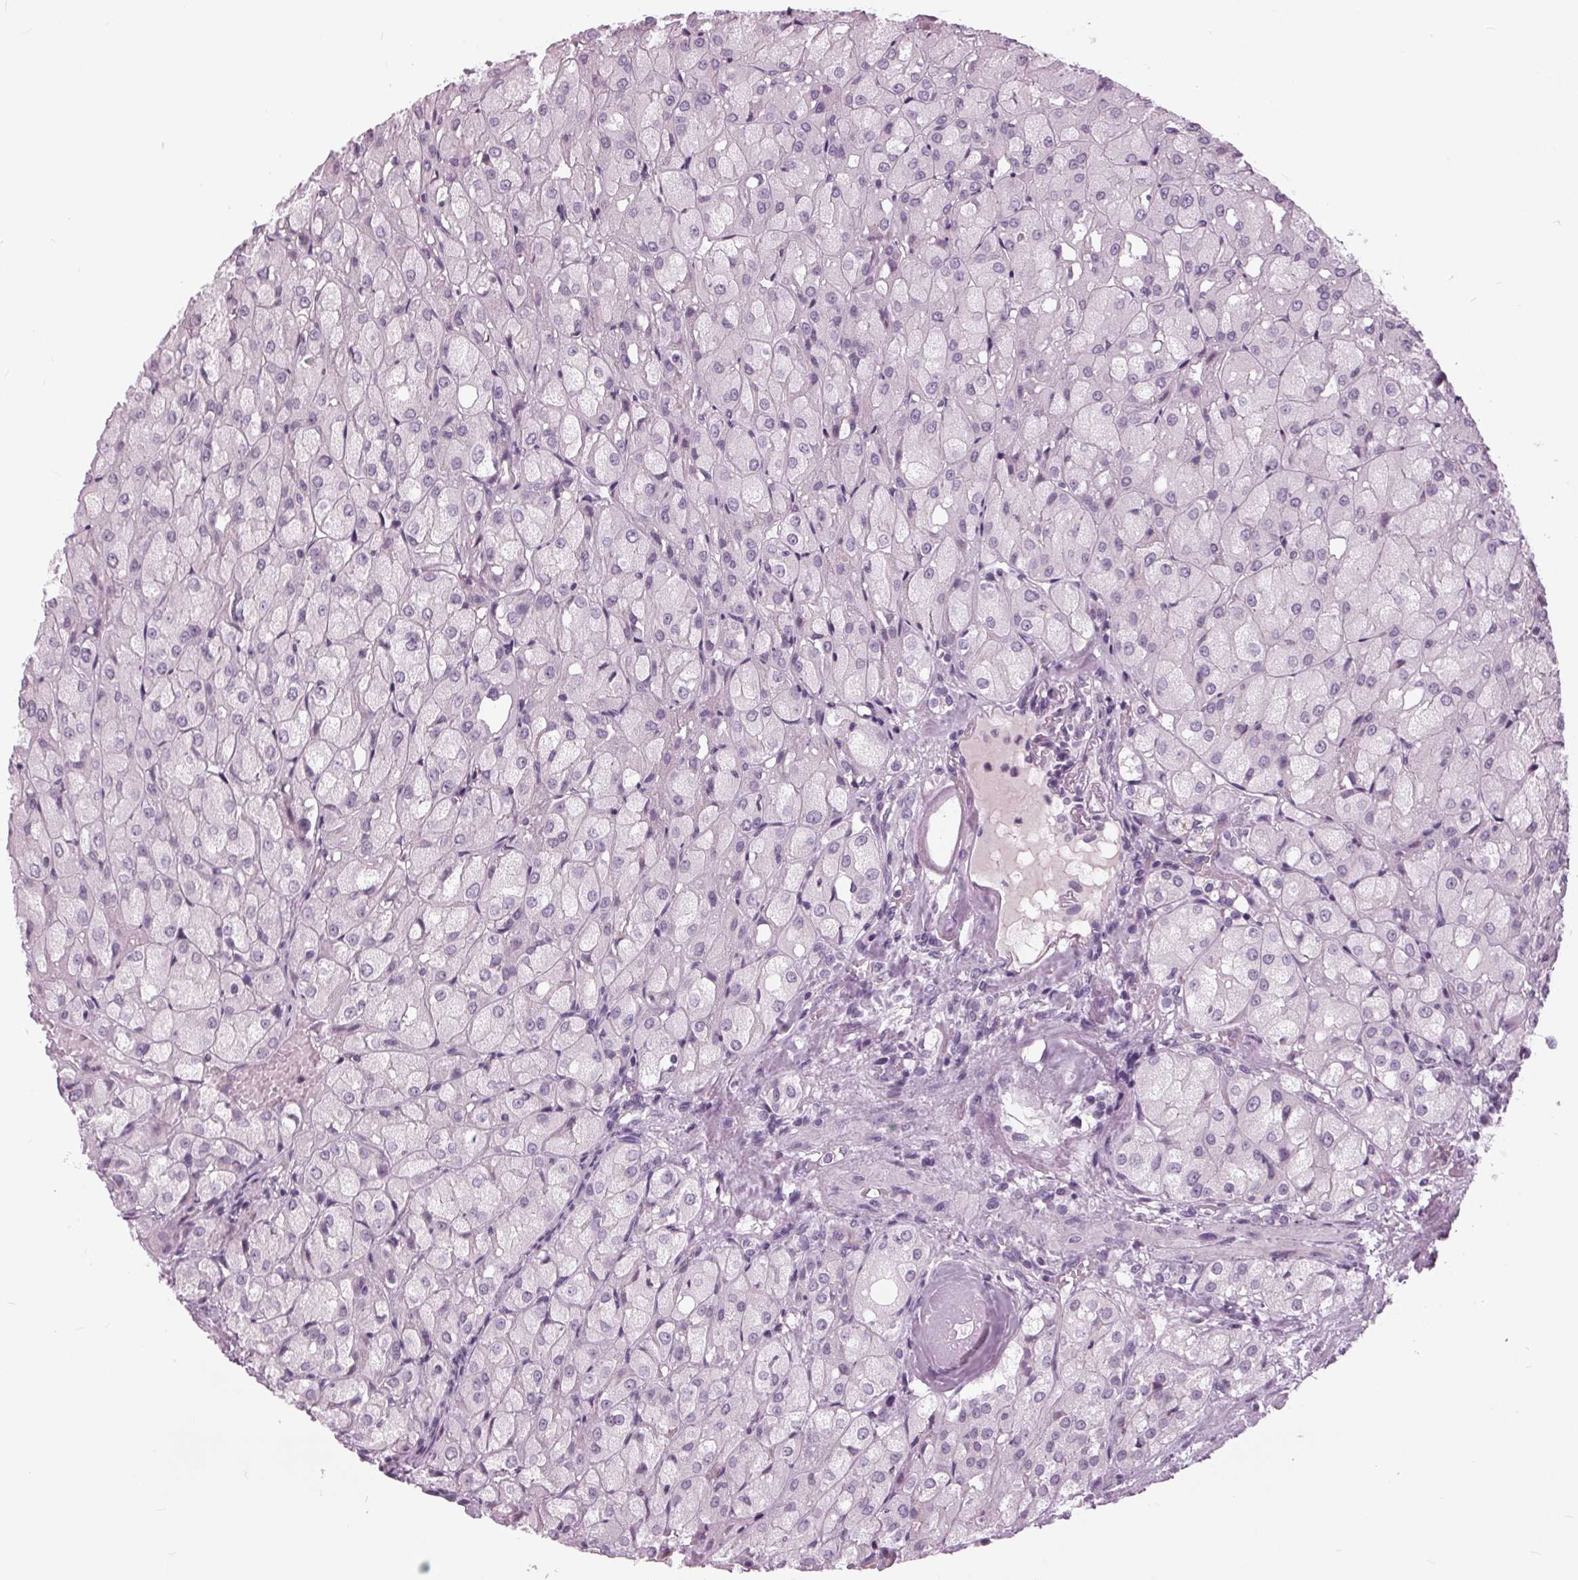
{"staining": {"intensity": "negative", "quantity": "none", "location": "none"}, "tissue": "renal cancer", "cell_type": "Tumor cells", "image_type": "cancer", "snomed": [{"axis": "morphology", "description": "Adenocarcinoma, NOS"}, {"axis": "topography", "description": "Kidney"}], "caption": "Human adenocarcinoma (renal) stained for a protein using IHC demonstrates no expression in tumor cells.", "gene": "SLC9A4", "patient": {"sex": "male", "age": 72}}